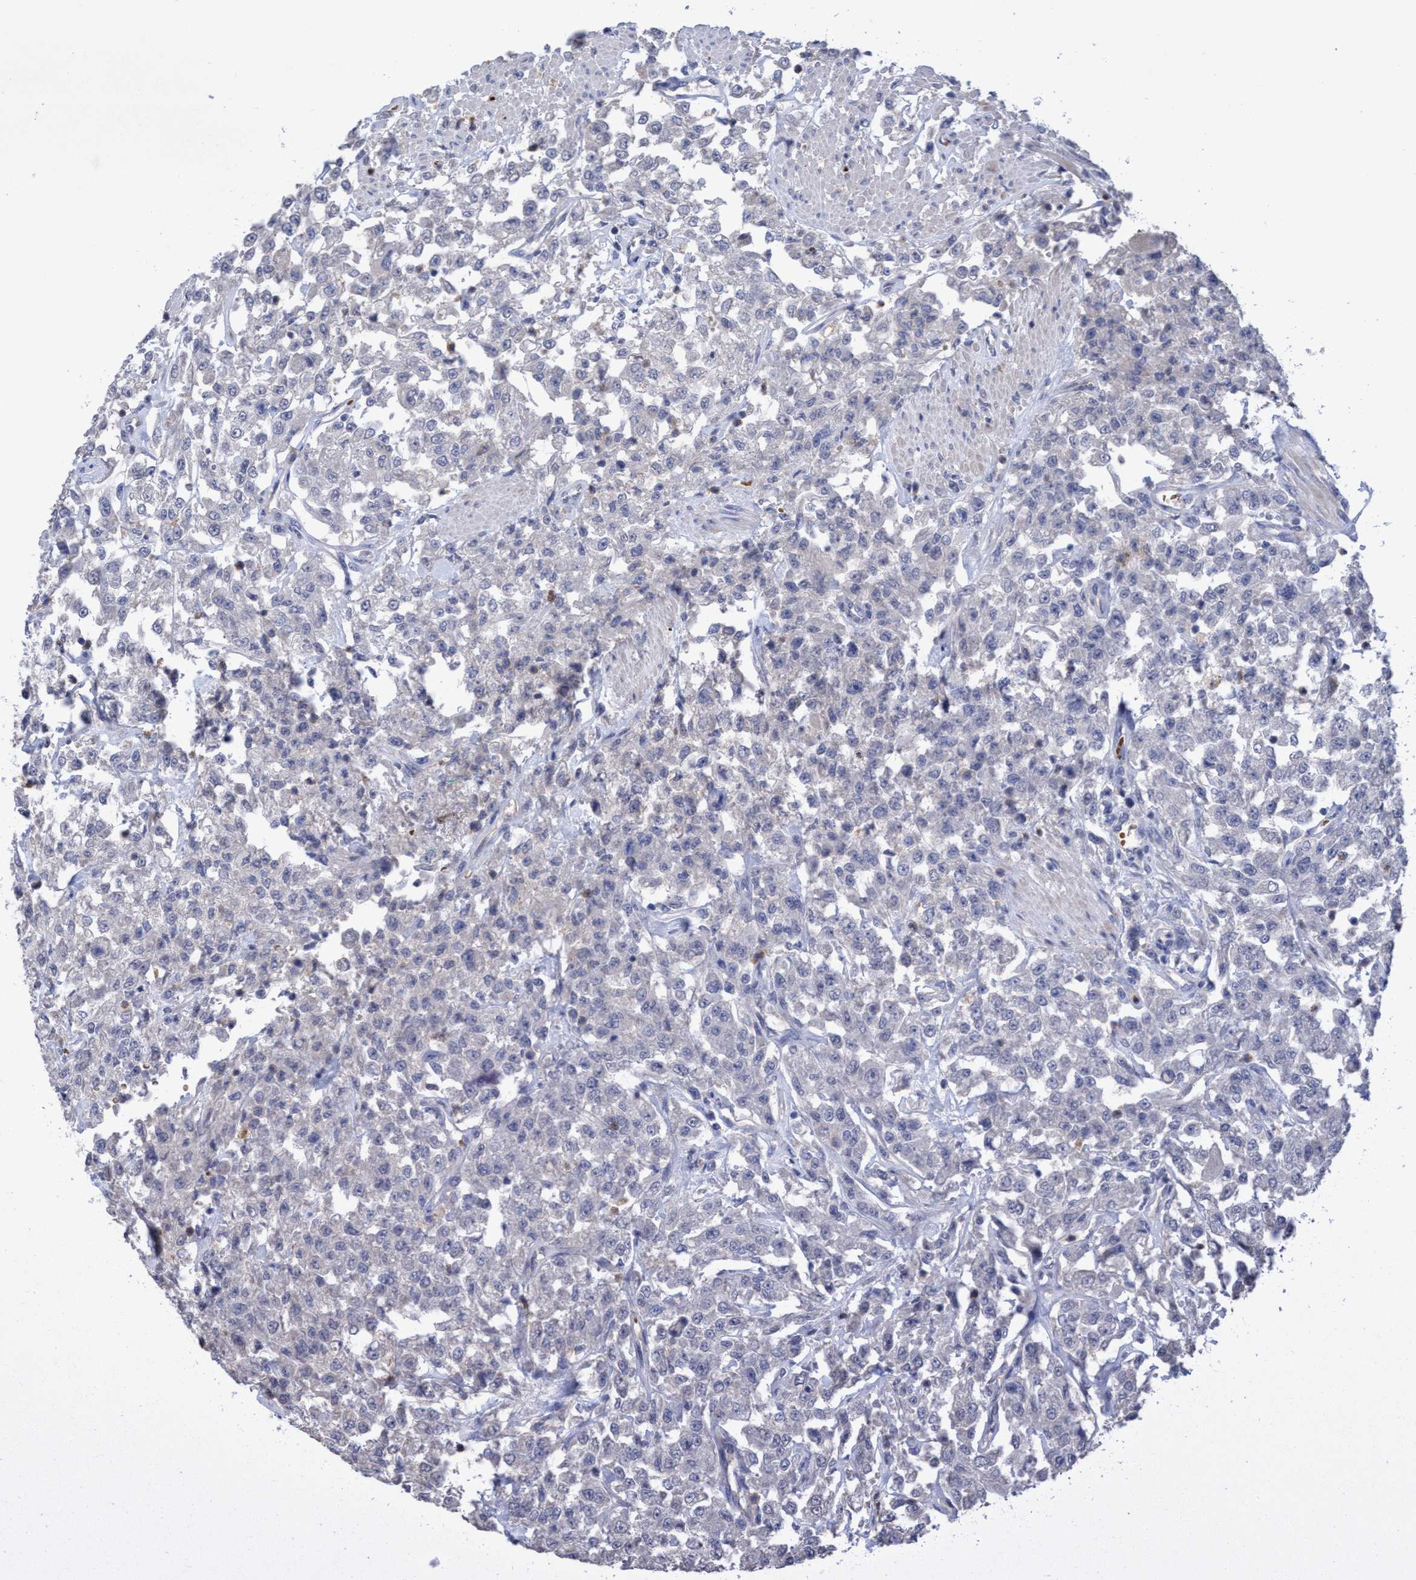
{"staining": {"intensity": "negative", "quantity": "none", "location": "none"}, "tissue": "urothelial cancer", "cell_type": "Tumor cells", "image_type": "cancer", "snomed": [{"axis": "morphology", "description": "Urothelial carcinoma, High grade"}, {"axis": "topography", "description": "Urinary bladder"}], "caption": "DAB immunohistochemical staining of high-grade urothelial carcinoma reveals no significant staining in tumor cells.", "gene": "SEMA4D", "patient": {"sex": "male", "age": 46}}